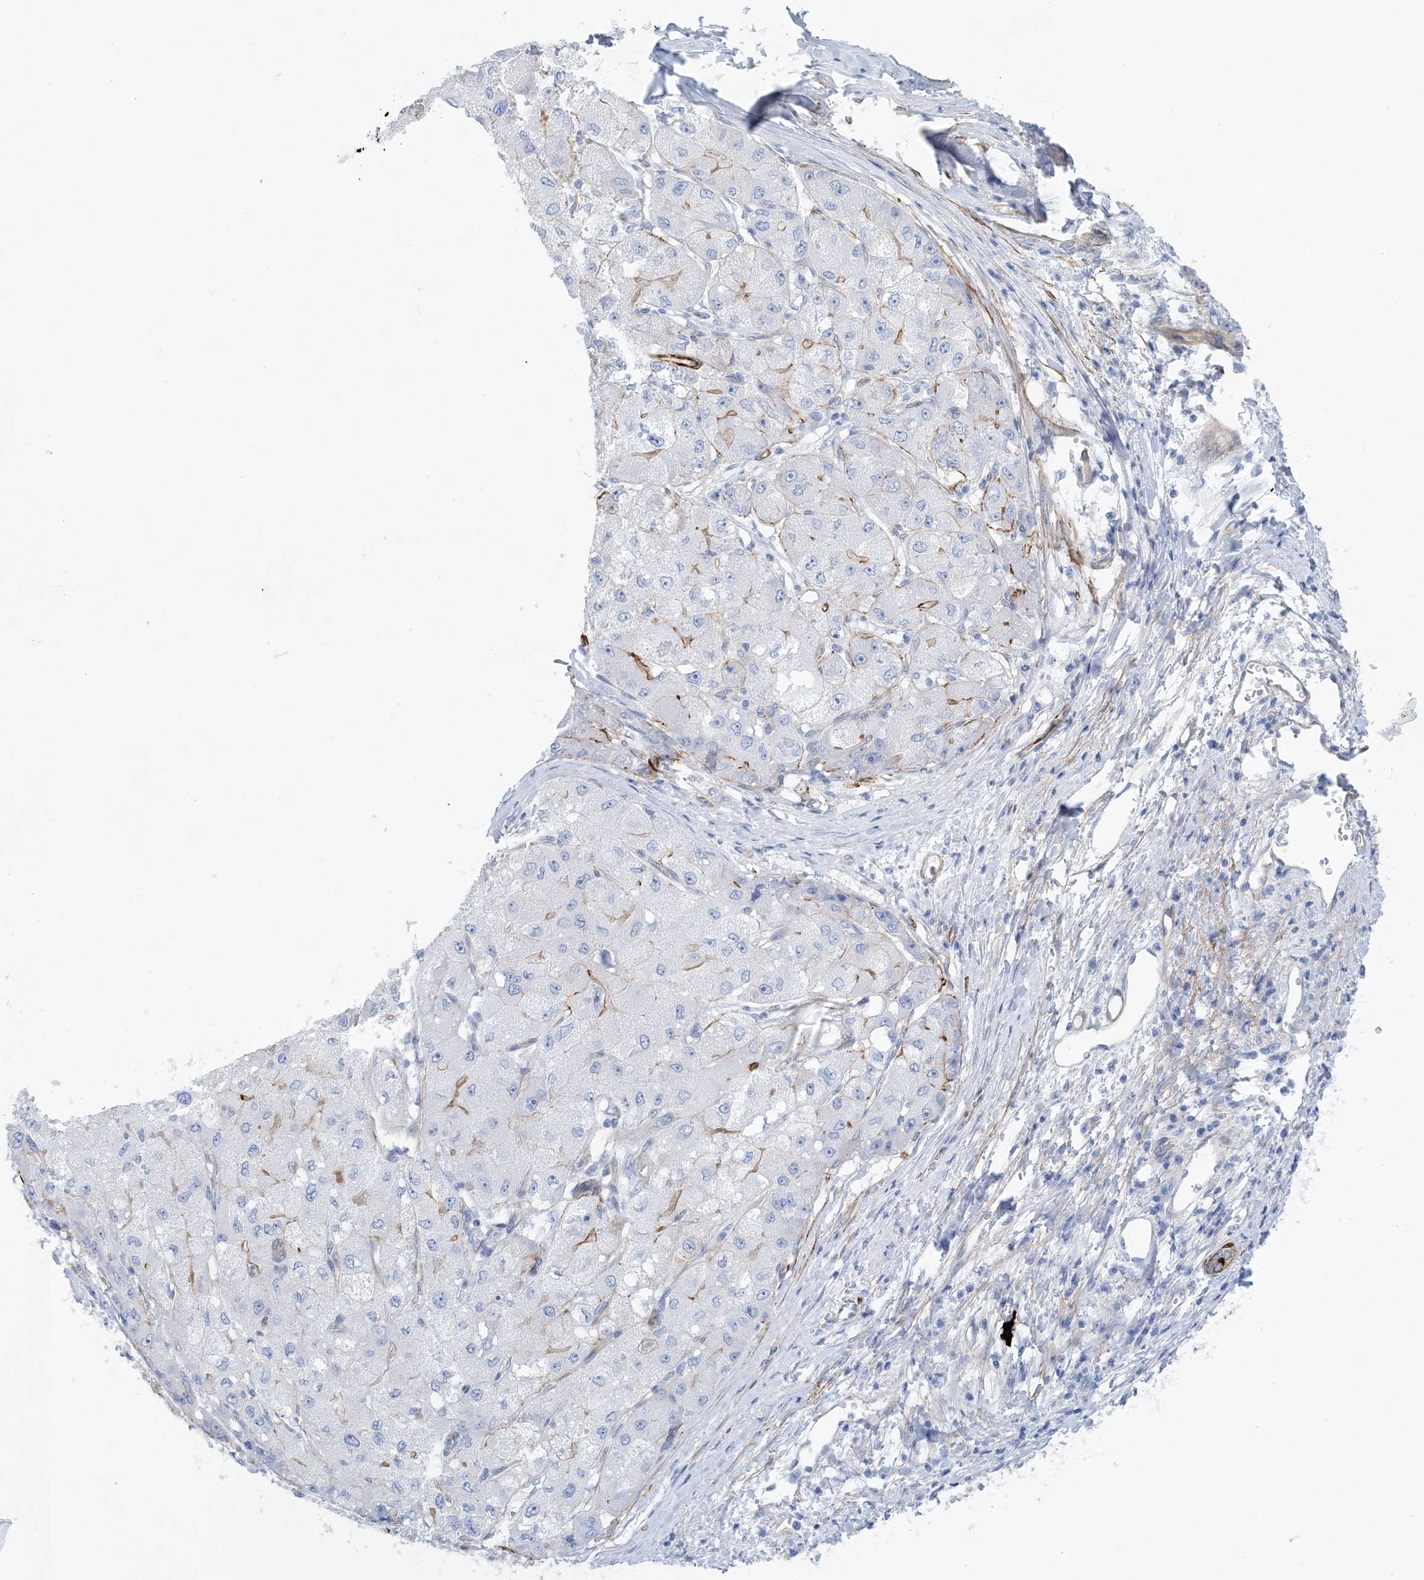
{"staining": {"intensity": "moderate", "quantity": "<25%", "location": "cytoplasmic/membranous"}, "tissue": "liver cancer", "cell_type": "Tumor cells", "image_type": "cancer", "snomed": [{"axis": "morphology", "description": "Carcinoma, Hepatocellular, NOS"}, {"axis": "topography", "description": "Liver"}], "caption": "Immunohistochemical staining of liver cancer shows low levels of moderate cytoplasmic/membranous staining in about <25% of tumor cells.", "gene": "SHANK1", "patient": {"sex": "male", "age": 80}}